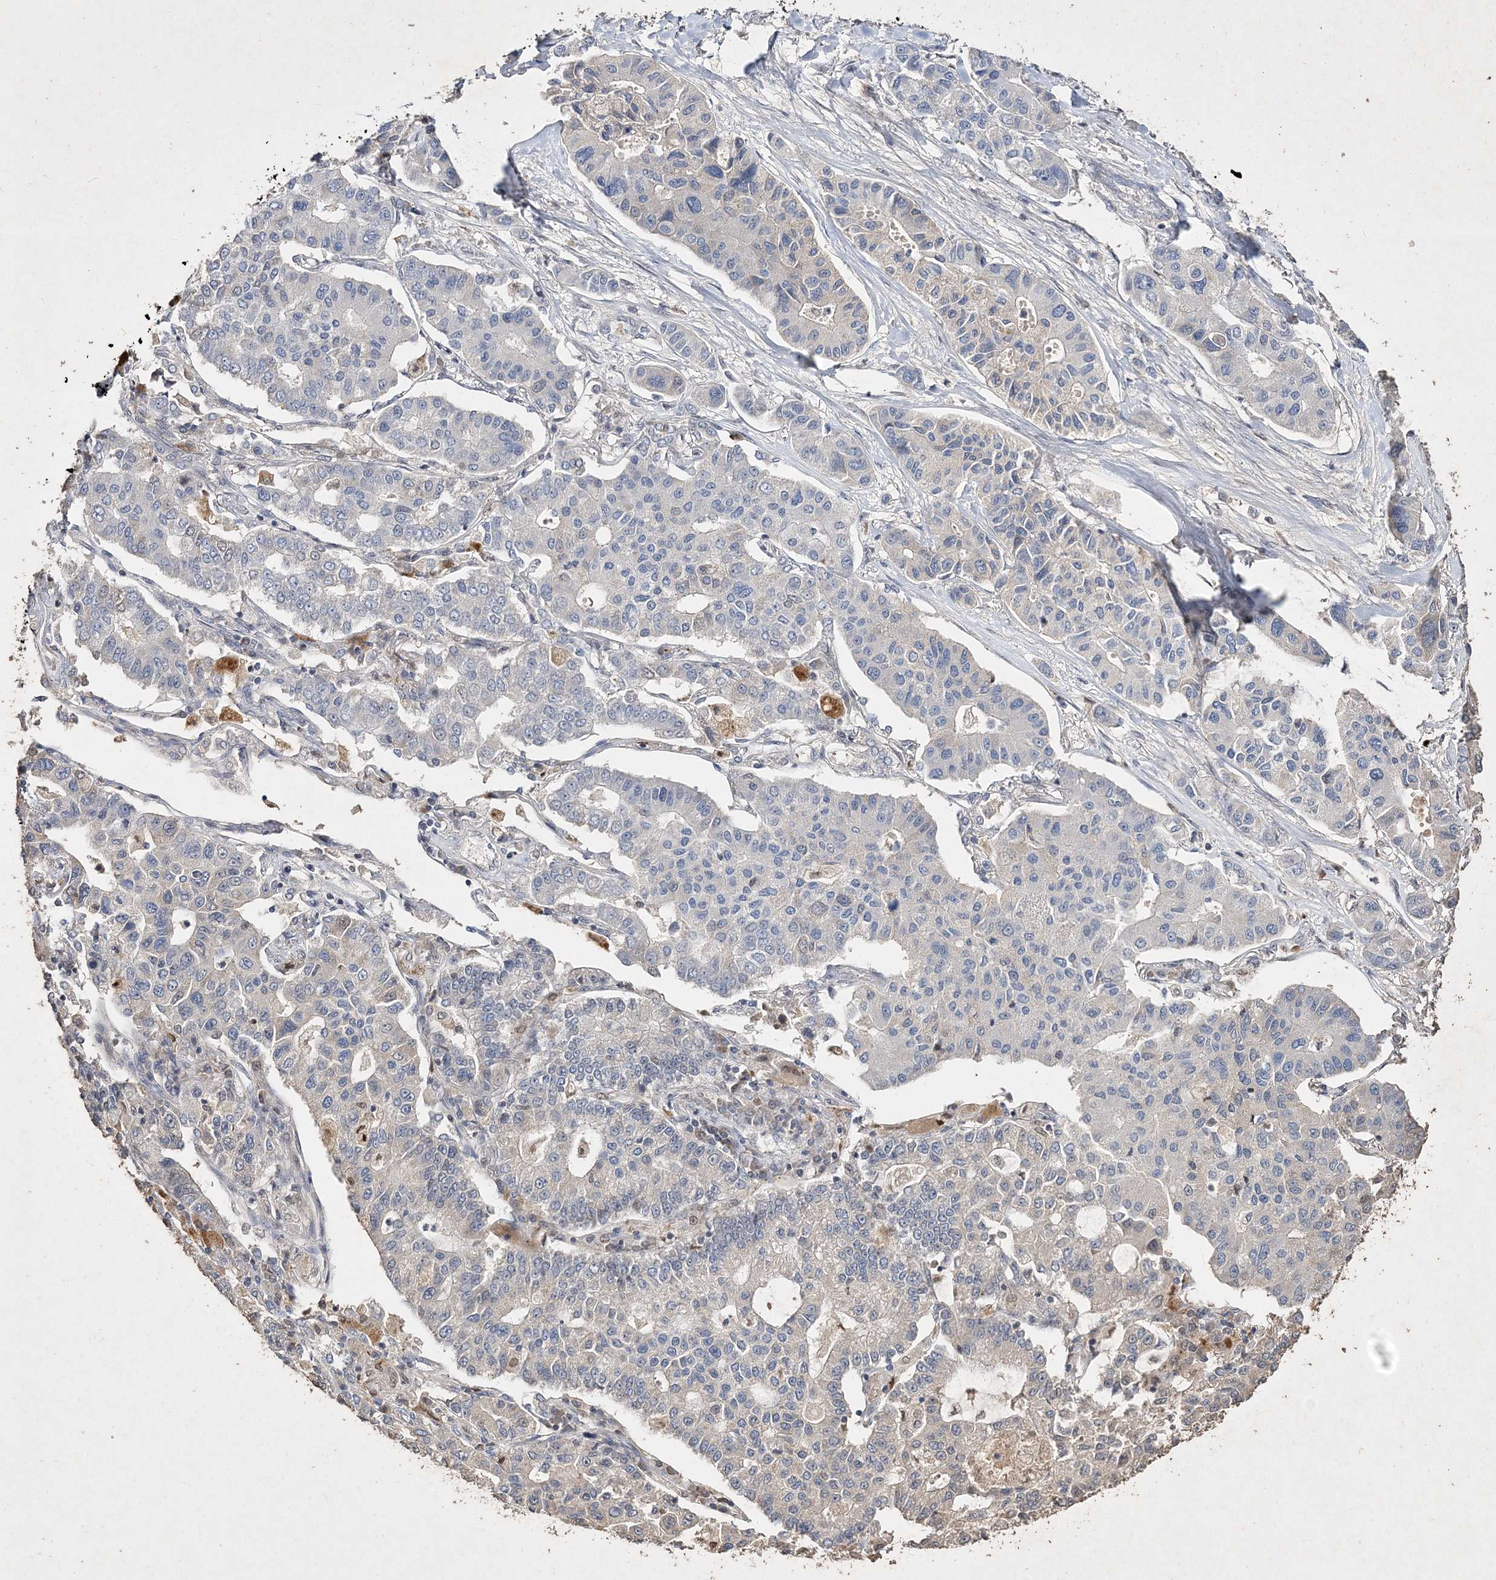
{"staining": {"intensity": "negative", "quantity": "none", "location": "none"}, "tissue": "lung cancer", "cell_type": "Tumor cells", "image_type": "cancer", "snomed": [{"axis": "morphology", "description": "Adenocarcinoma, NOS"}, {"axis": "topography", "description": "Lung"}], "caption": "Lung cancer (adenocarcinoma) was stained to show a protein in brown. There is no significant expression in tumor cells. The staining was performed using DAB to visualize the protein expression in brown, while the nuclei were stained in blue with hematoxylin (Magnification: 20x).", "gene": "C3orf38", "patient": {"sex": "male", "age": 49}}